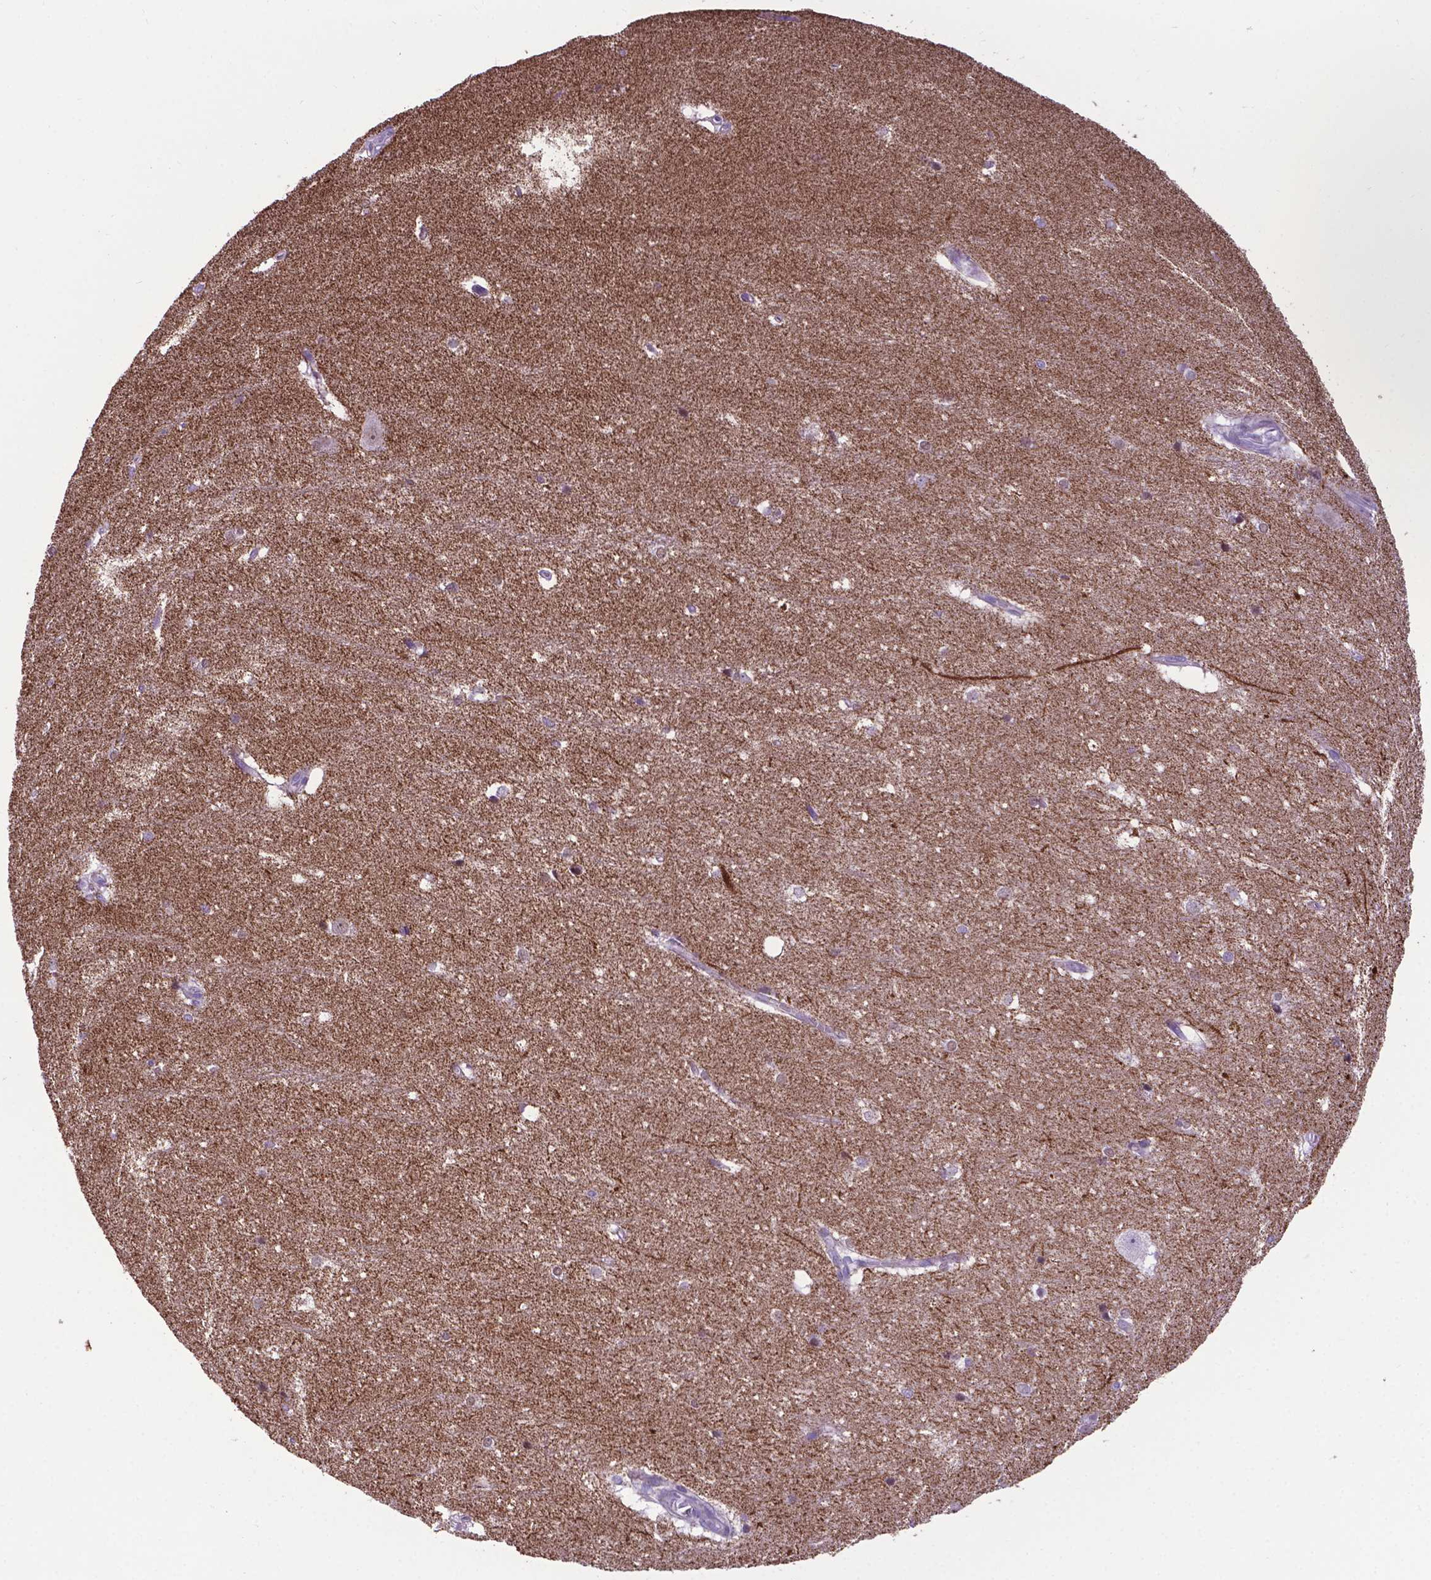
{"staining": {"intensity": "moderate", "quantity": ">75%", "location": "cytoplasmic/membranous"}, "tissue": "hippocampus", "cell_type": "Glial cells", "image_type": "normal", "snomed": [{"axis": "morphology", "description": "Normal tissue, NOS"}, {"axis": "topography", "description": "Cerebral cortex"}, {"axis": "topography", "description": "Hippocampus"}], "caption": "Immunohistochemistry (IHC) photomicrograph of benign hippocampus stained for a protein (brown), which demonstrates medium levels of moderate cytoplasmic/membranous staining in about >75% of glial cells.", "gene": "POU3F3", "patient": {"sex": "female", "age": 19}}